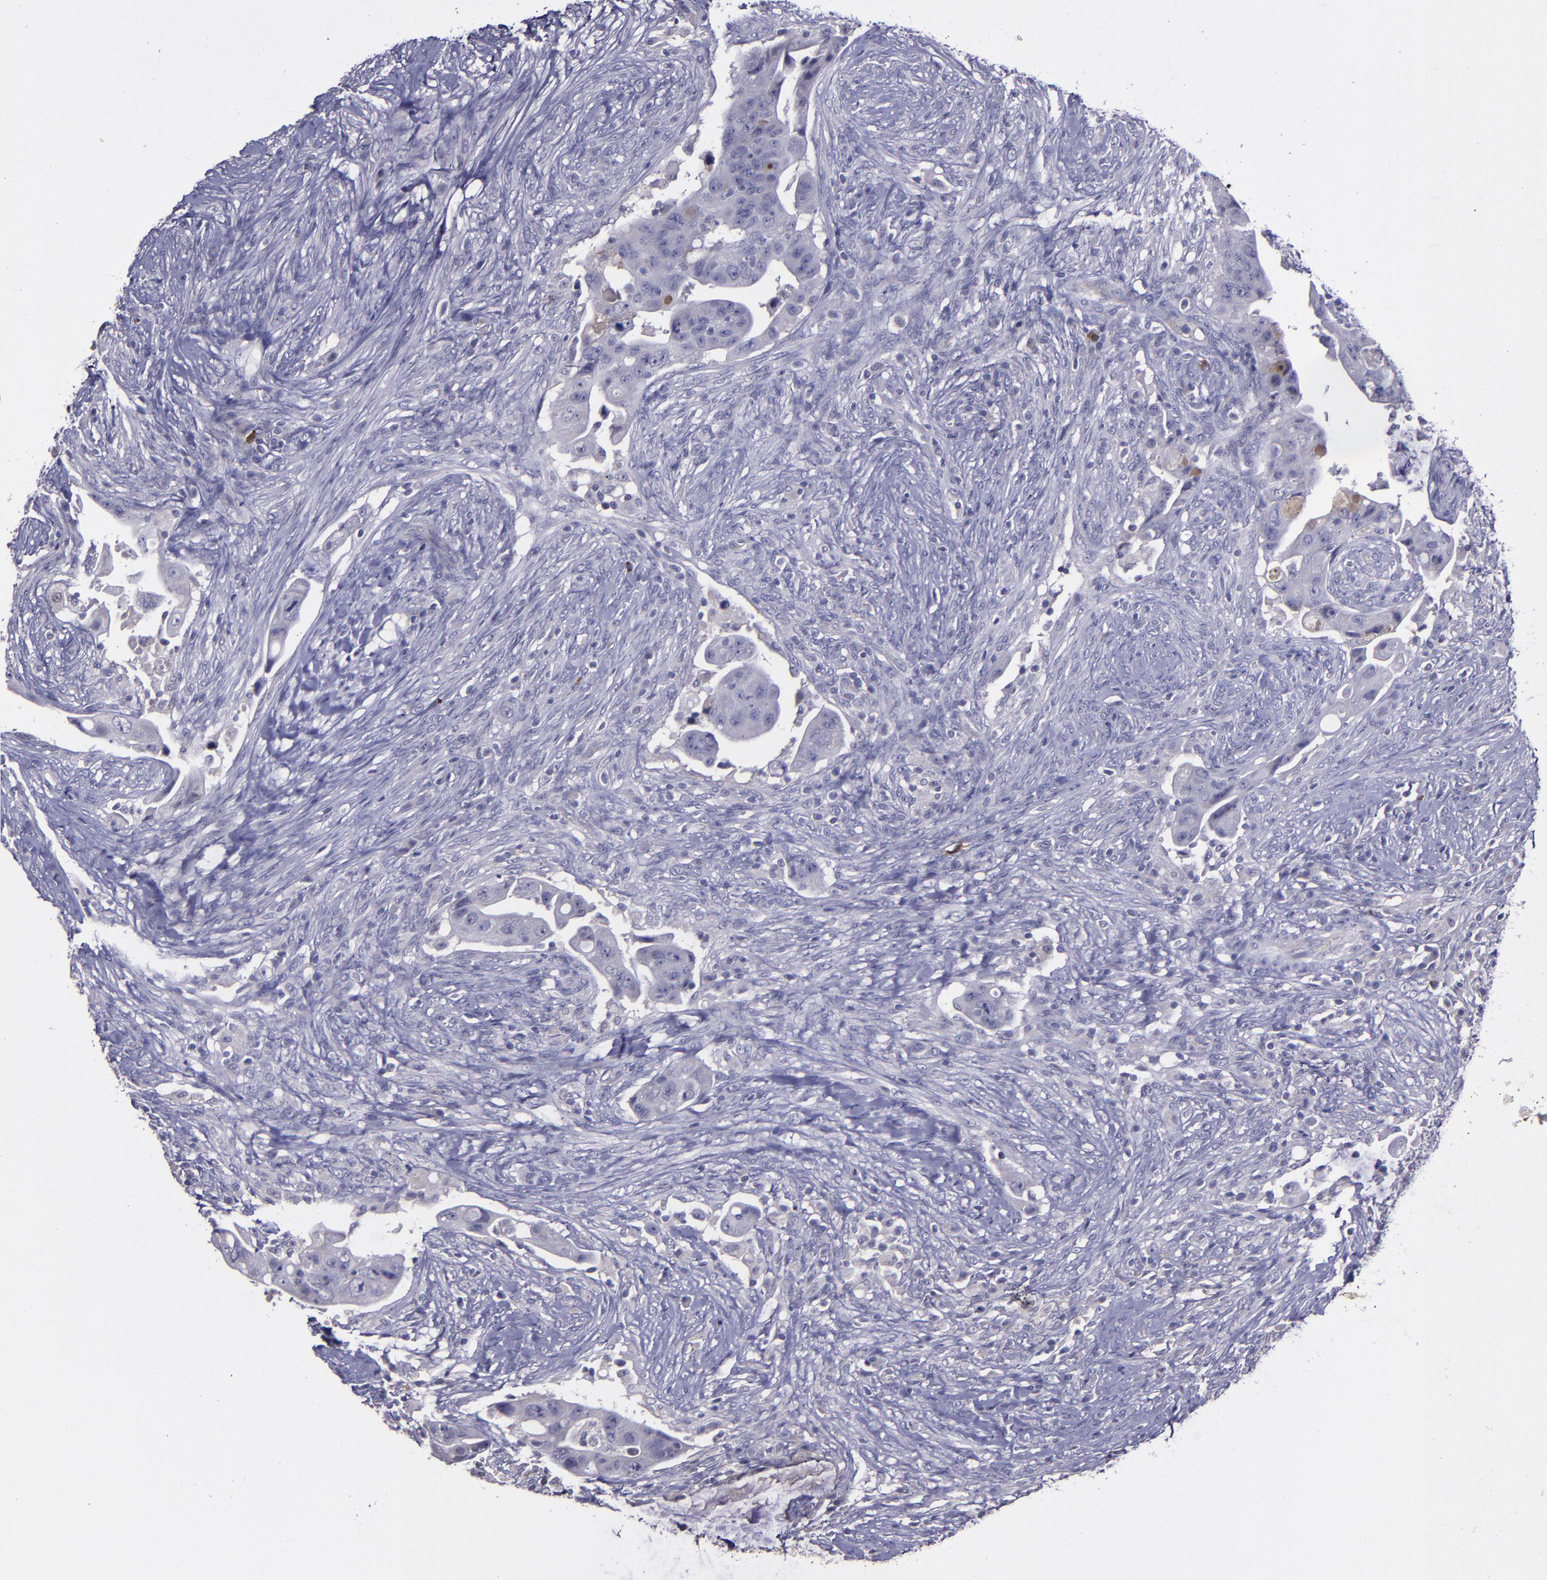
{"staining": {"intensity": "negative", "quantity": "none", "location": "none"}, "tissue": "colorectal cancer", "cell_type": "Tumor cells", "image_type": "cancer", "snomed": [{"axis": "morphology", "description": "Adenocarcinoma, NOS"}, {"axis": "topography", "description": "Rectum"}], "caption": "Tumor cells show no significant protein staining in colorectal cancer.", "gene": "MASP1", "patient": {"sex": "female", "age": 71}}